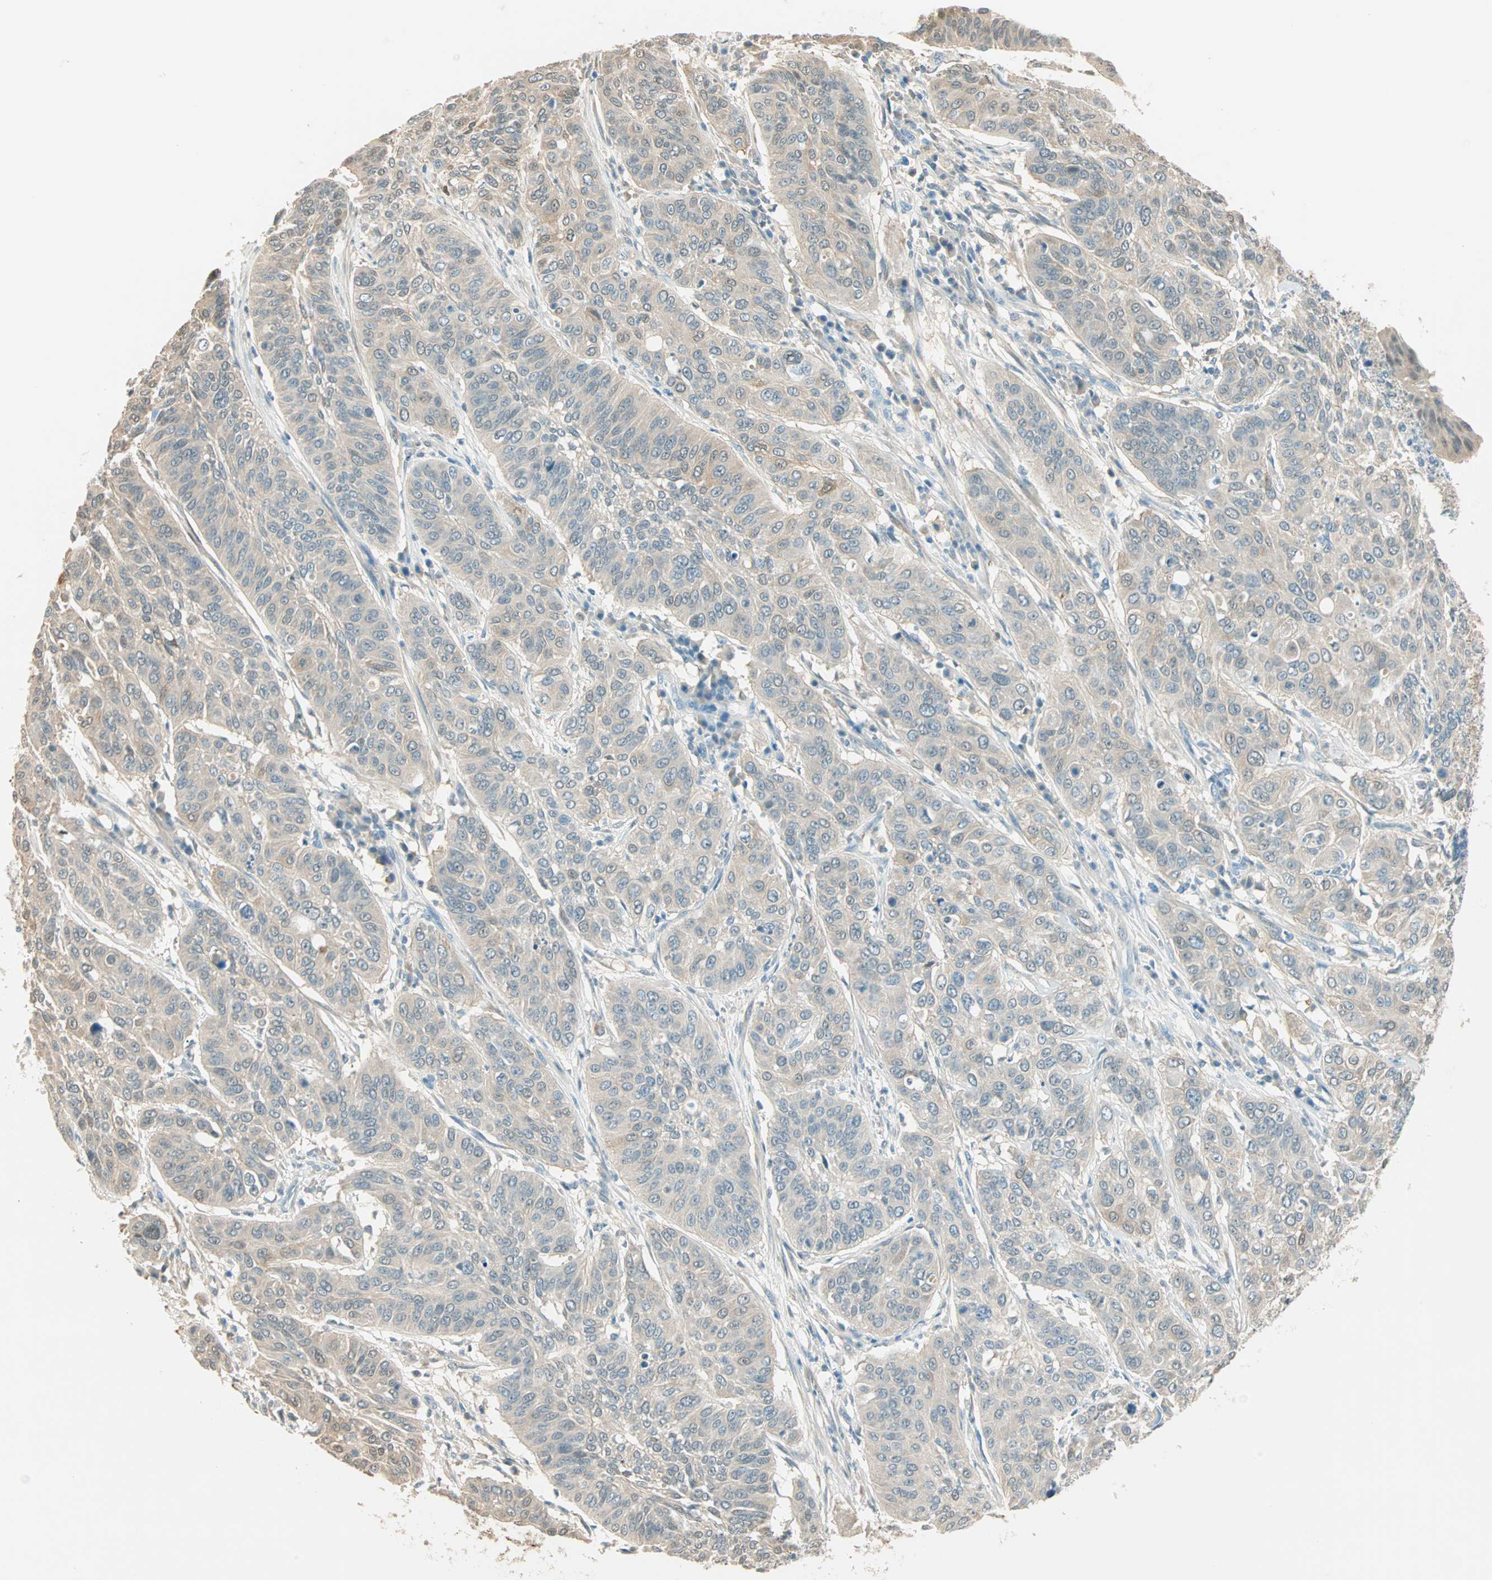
{"staining": {"intensity": "weak", "quantity": "25%-75%", "location": "cytoplasmic/membranous,nuclear"}, "tissue": "cervical cancer", "cell_type": "Tumor cells", "image_type": "cancer", "snomed": [{"axis": "morphology", "description": "Squamous cell carcinoma, NOS"}, {"axis": "topography", "description": "Cervix"}], "caption": "Immunohistochemistry (DAB (3,3'-diaminobenzidine)) staining of cervical cancer reveals weak cytoplasmic/membranous and nuclear protein staining in approximately 25%-75% of tumor cells.", "gene": "S100A1", "patient": {"sex": "female", "age": 39}}